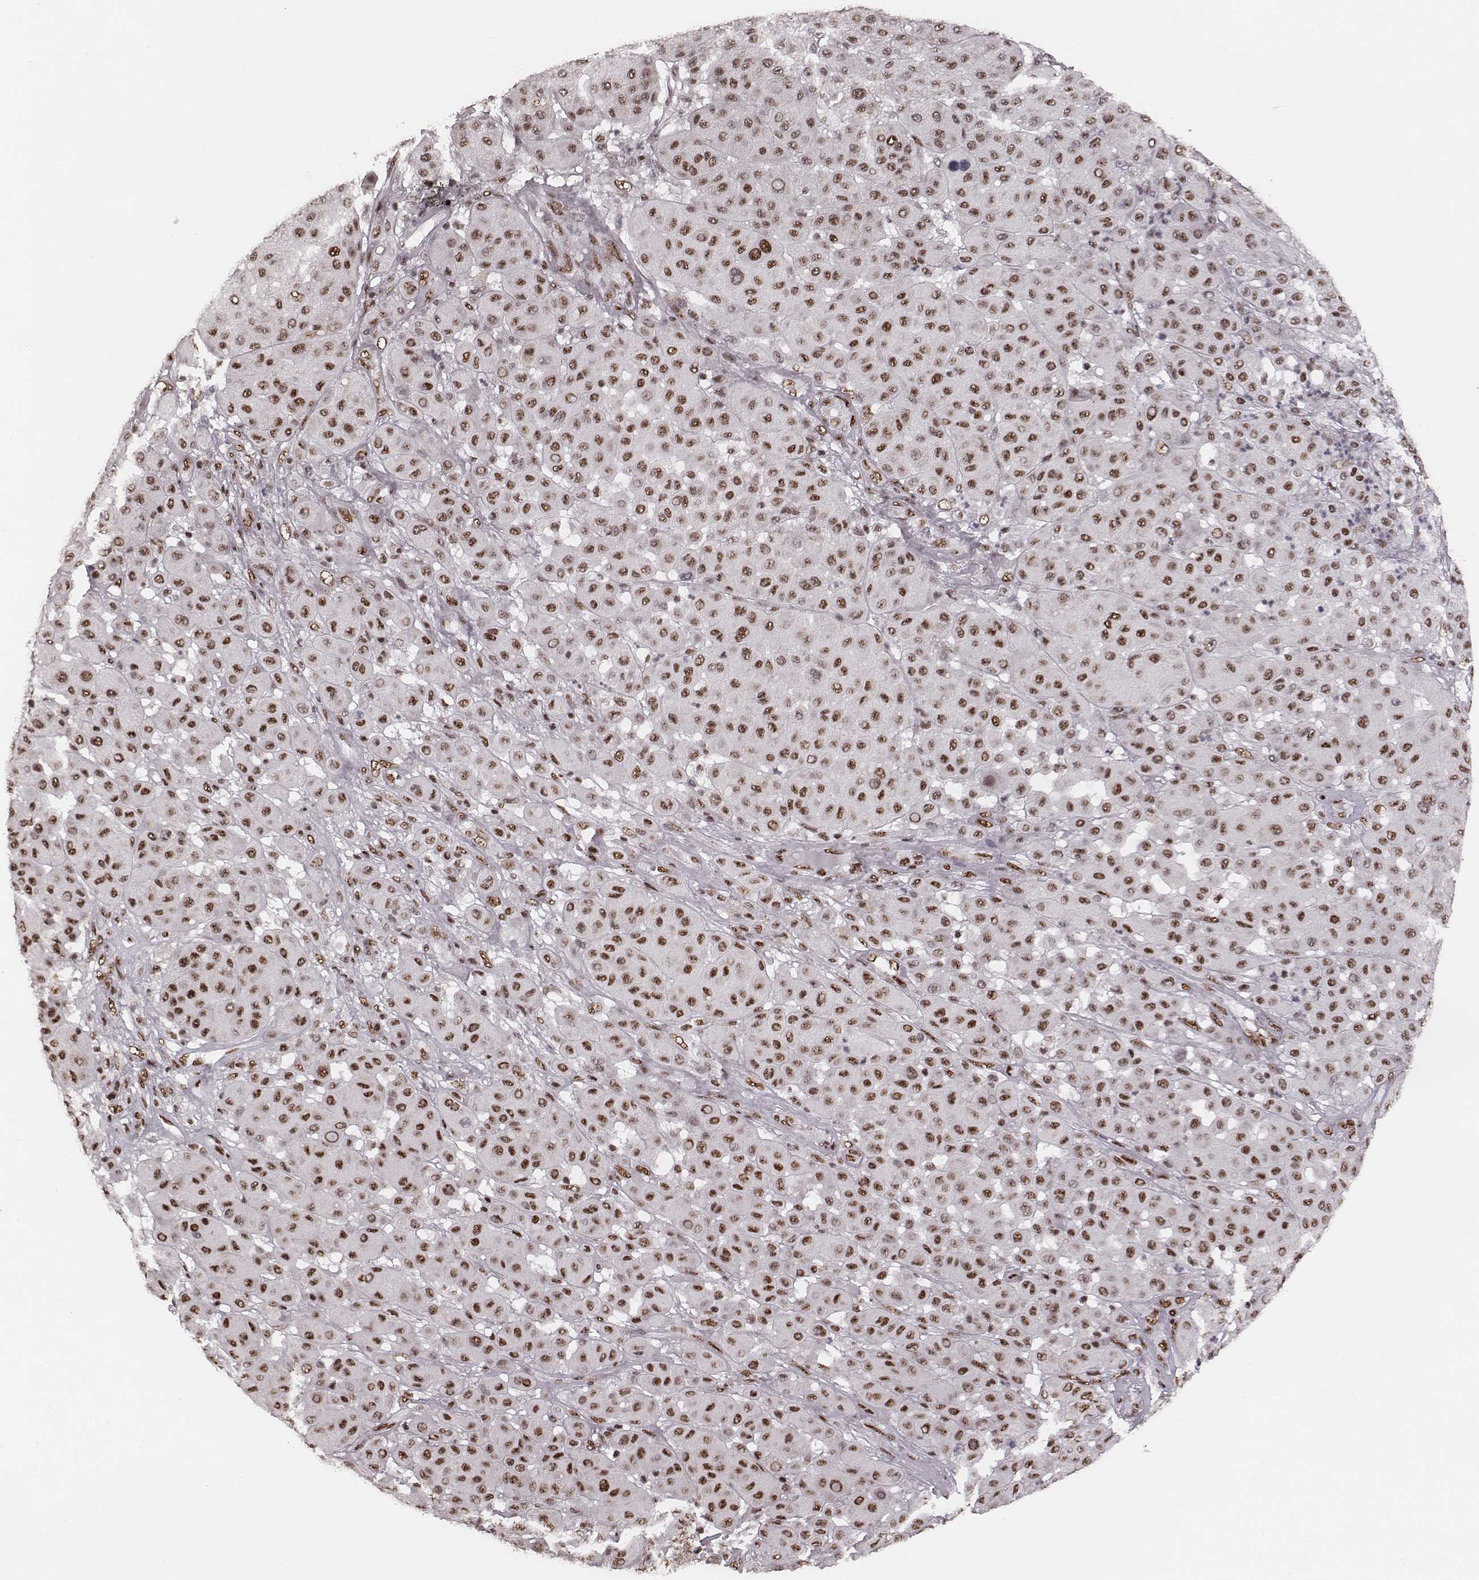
{"staining": {"intensity": "moderate", "quantity": ">75%", "location": "nuclear"}, "tissue": "melanoma", "cell_type": "Tumor cells", "image_type": "cancer", "snomed": [{"axis": "morphology", "description": "Malignant melanoma, Metastatic site"}, {"axis": "topography", "description": "Smooth muscle"}], "caption": "Brown immunohistochemical staining in malignant melanoma (metastatic site) exhibits moderate nuclear expression in about >75% of tumor cells. Using DAB (3,3'-diaminobenzidine) (brown) and hematoxylin (blue) stains, captured at high magnification using brightfield microscopy.", "gene": "LUC7L", "patient": {"sex": "male", "age": 41}}